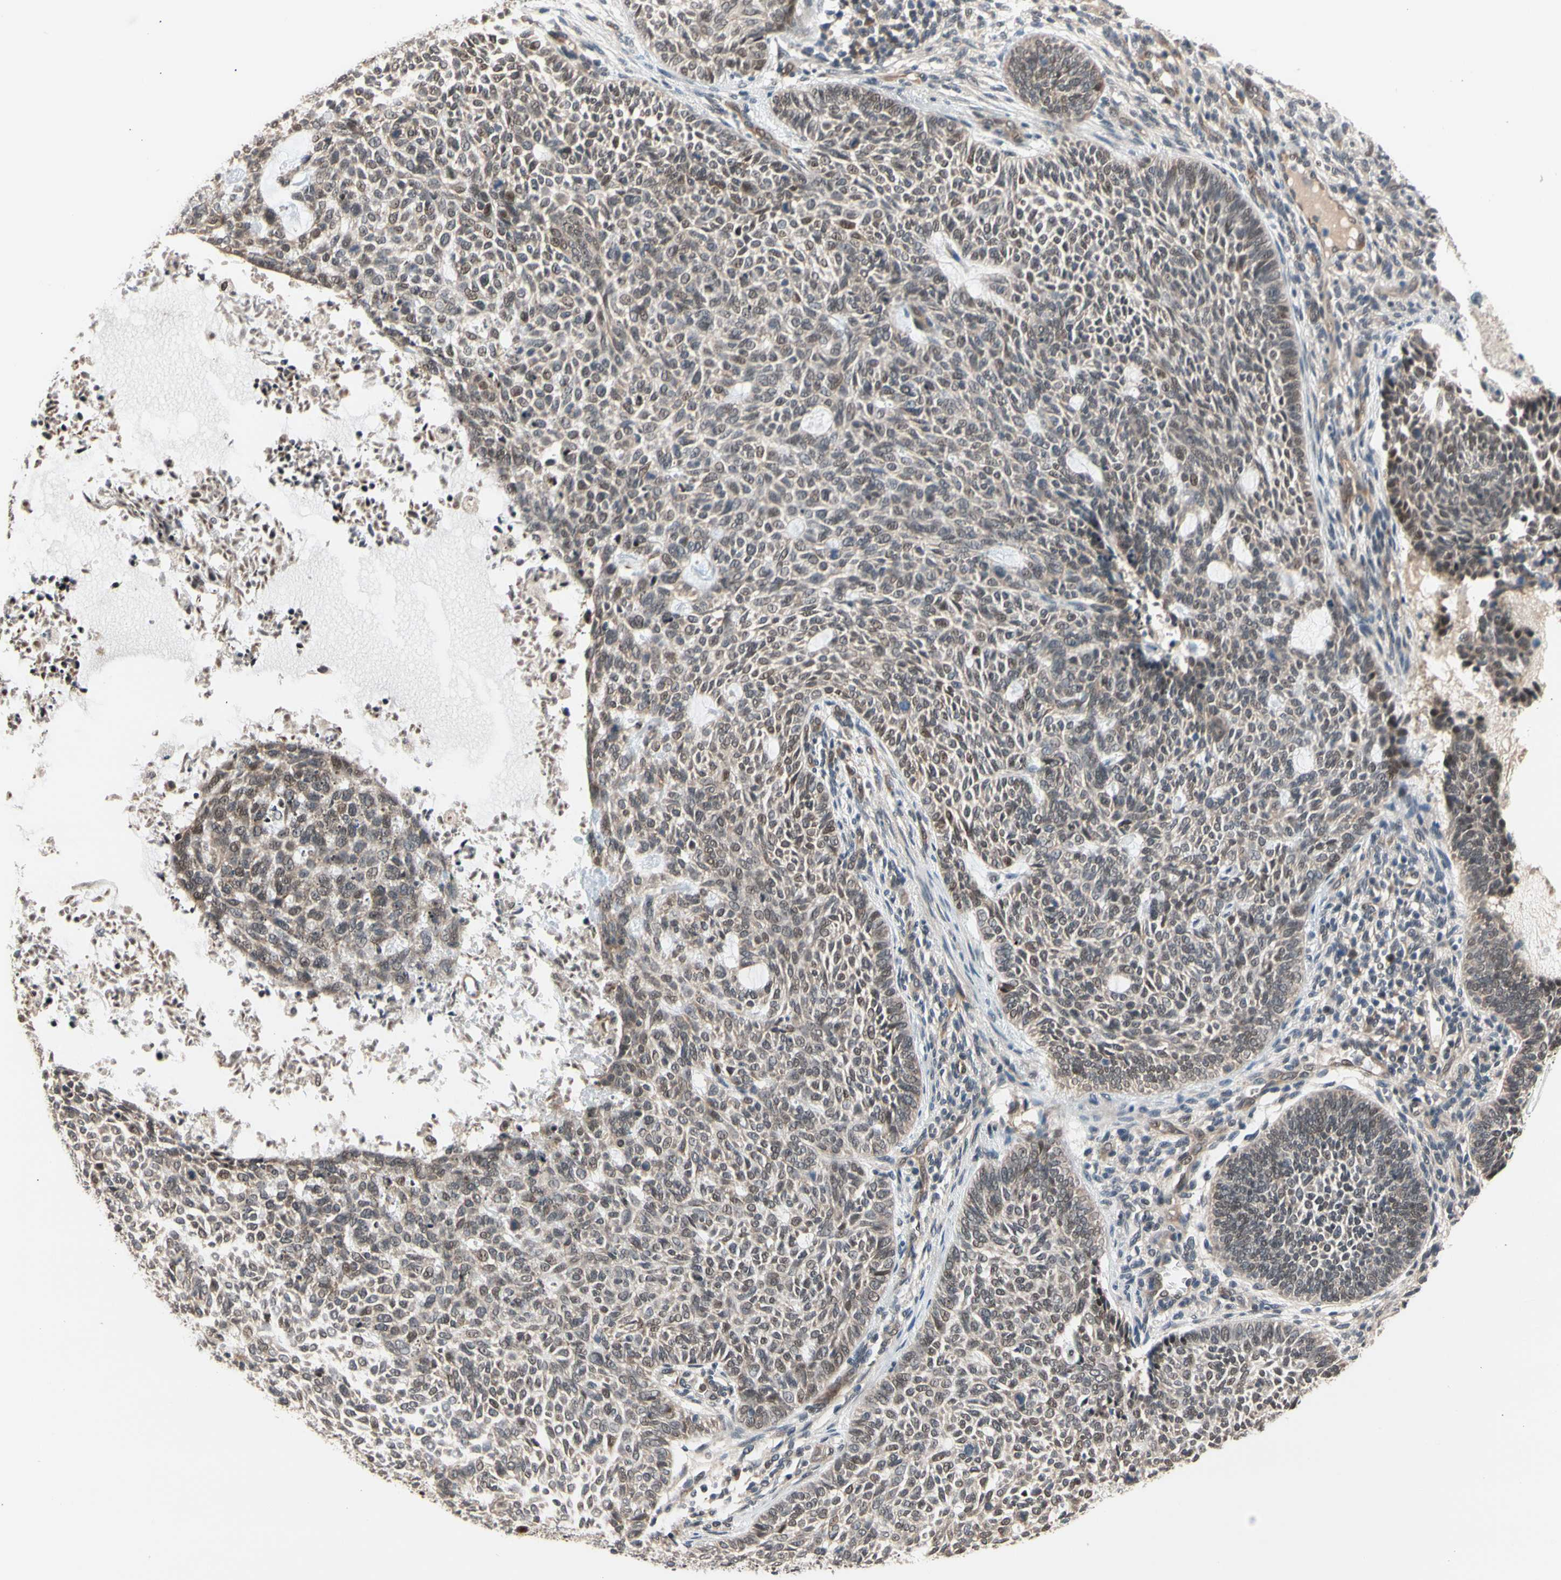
{"staining": {"intensity": "moderate", "quantity": ">75%", "location": "cytoplasmic/membranous,nuclear"}, "tissue": "skin cancer", "cell_type": "Tumor cells", "image_type": "cancer", "snomed": [{"axis": "morphology", "description": "Basal cell carcinoma"}, {"axis": "topography", "description": "Skin"}], "caption": "This photomicrograph shows skin cancer stained with IHC to label a protein in brown. The cytoplasmic/membranous and nuclear of tumor cells show moderate positivity for the protein. Nuclei are counter-stained blue.", "gene": "NGEF", "patient": {"sex": "male", "age": 87}}